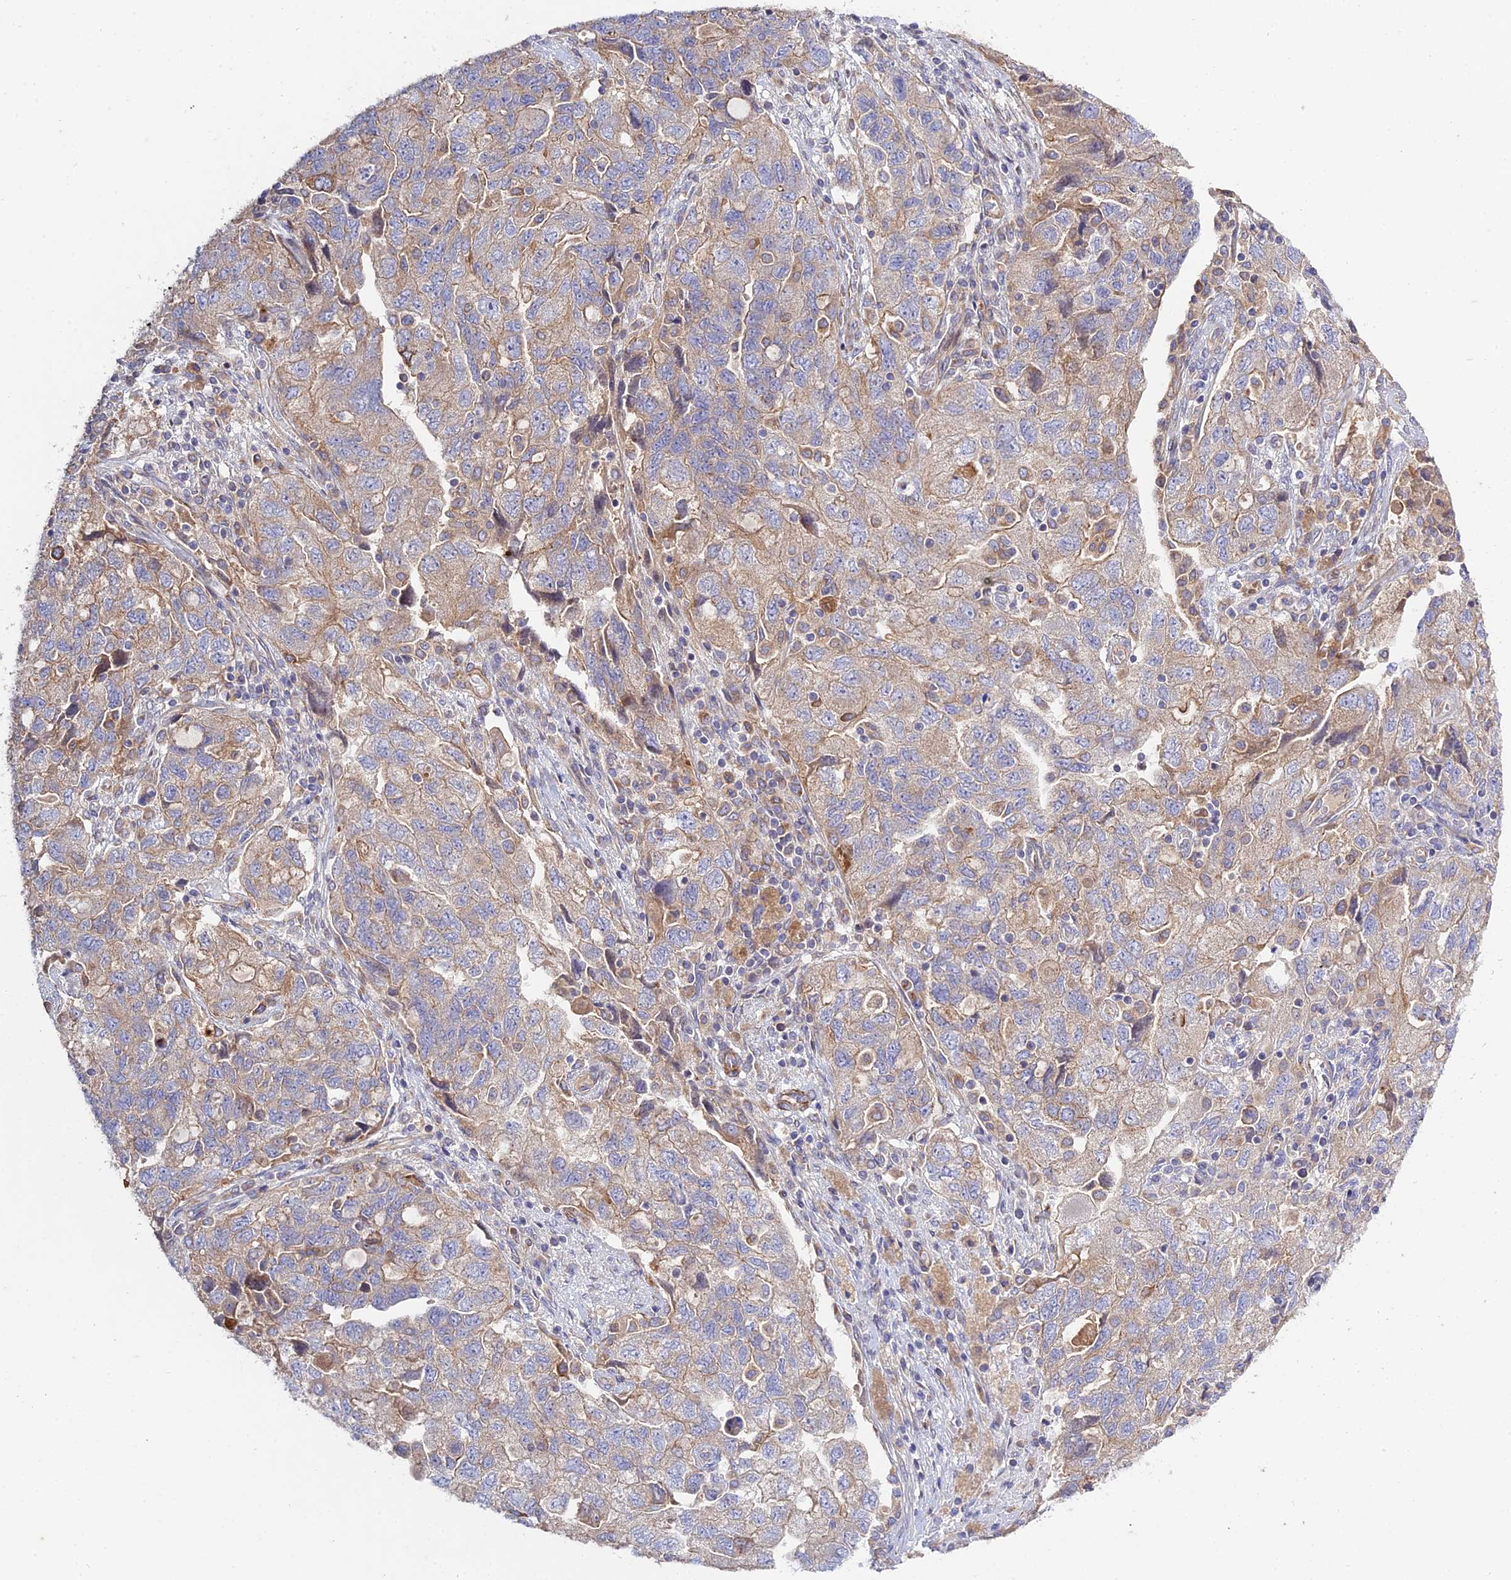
{"staining": {"intensity": "weak", "quantity": "25%-75%", "location": "cytoplasmic/membranous"}, "tissue": "ovarian cancer", "cell_type": "Tumor cells", "image_type": "cancer", "snomed": [{"axis": "morphology", "description": "Carcinoma, NOS"}, {"axis": "morphology", "description": "Cystadenocarcinoma, serous, NOS"}, {"axis": "topography", "description": "Ovary"}], "caption": "A micrograph of ovarian cancer (carcinoma) stained for a protein reveals weak cytoplasmic/membranous brown staining in tumor cells. The staining was performed using DAB to visualize the protein expression in brown, while the nuclei were stained in blue with hematoxylin (Magnification: 20x).", "gene": "ARL6IP1", "patient": {"sex": "female", "age": 69}}